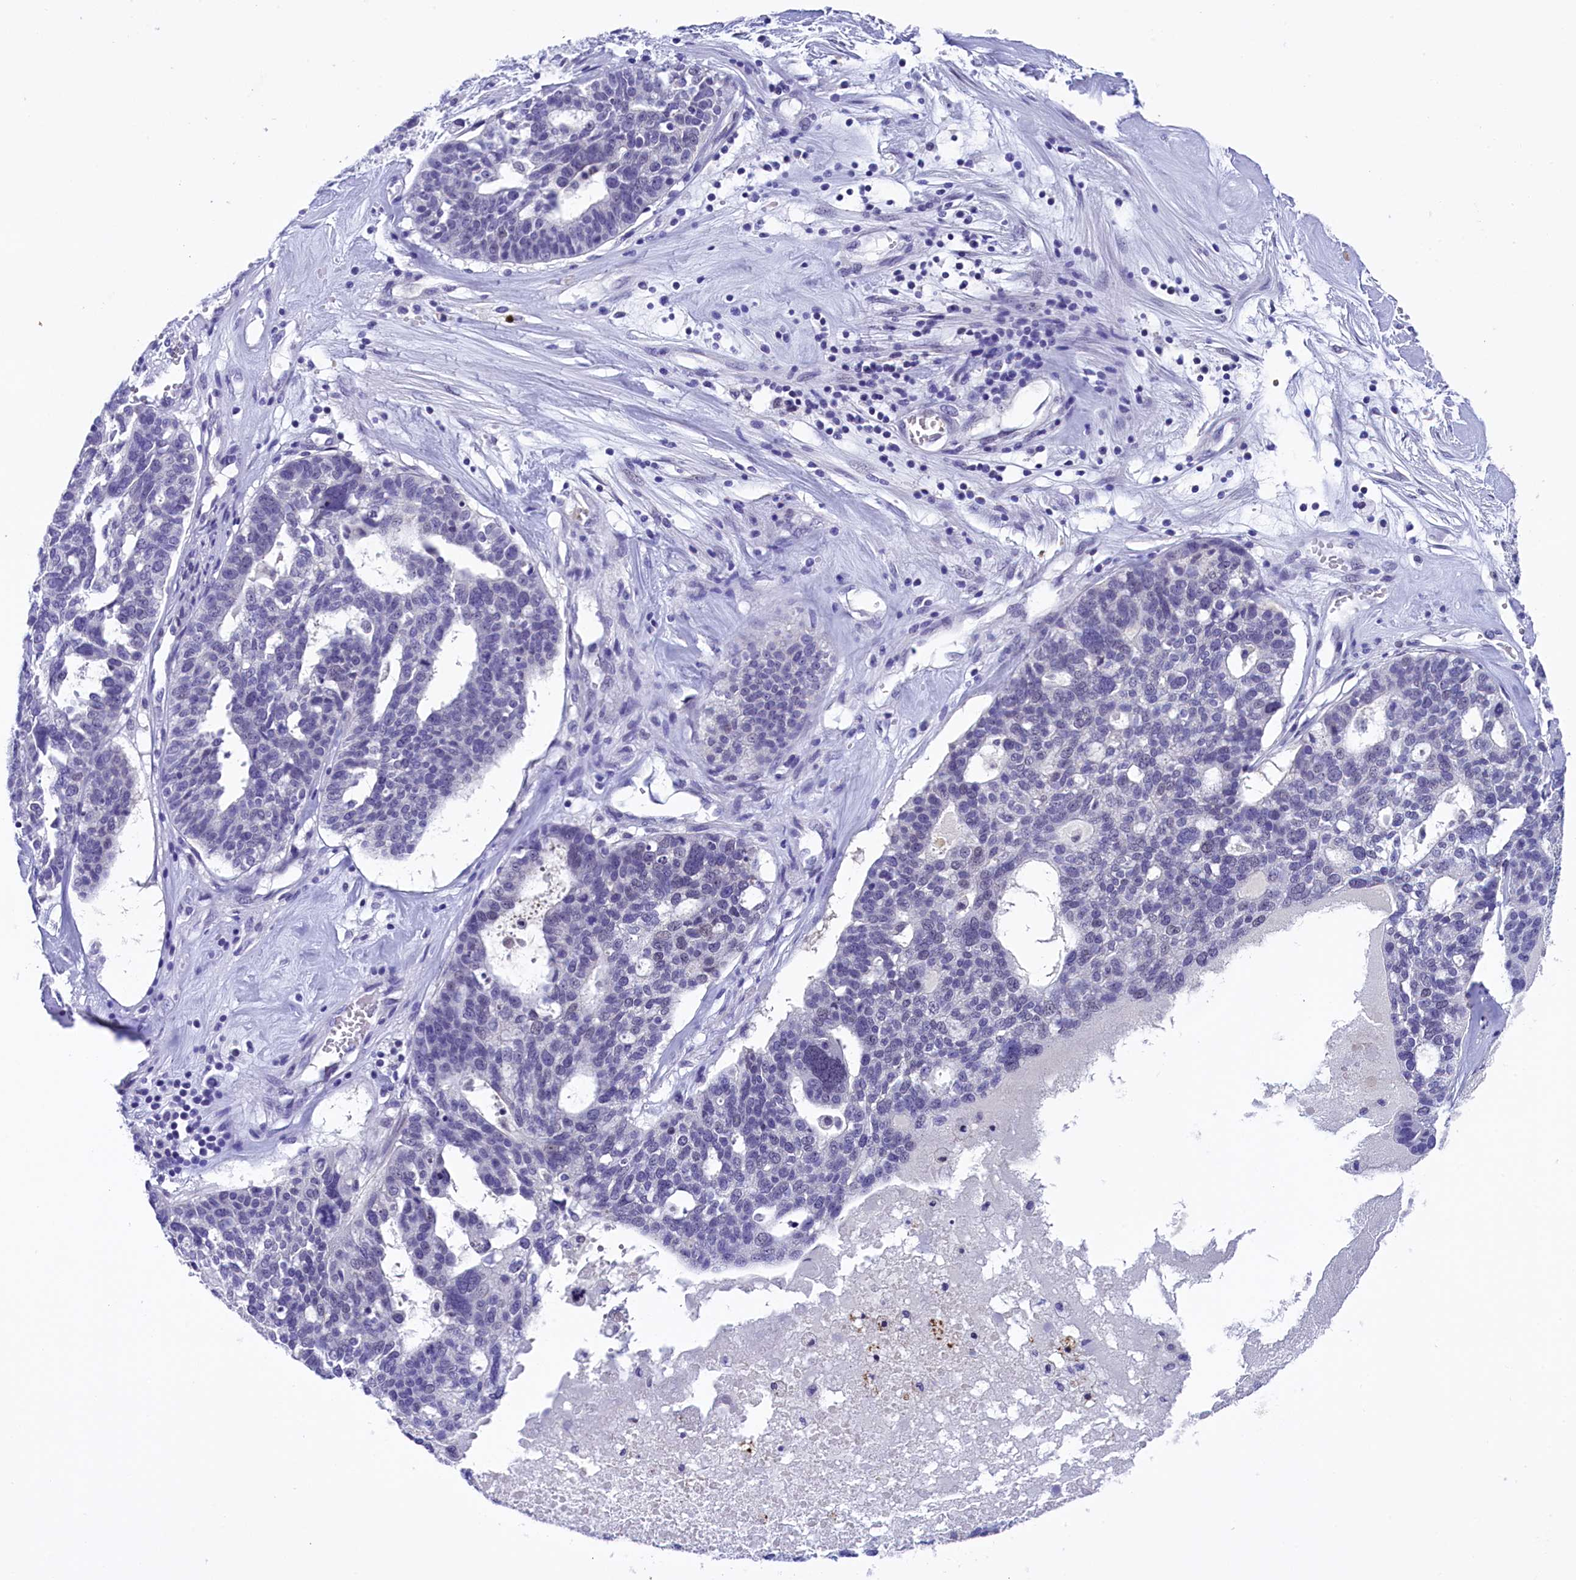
{"staining": {"intensity": "negative", "quantity": "none", "location": "none"}, "tissue": "ovarian cancer", "cell_type": "Tumor cells", "image_type": "cancer", "snomed": [{"axis": "morphology", "description": "Cystadenocarcinoma, serous, NOS"}, {"axis": "topography", "description": "Ovary"}], "caption": "IHC of serous cystadenocarcinoma (ovarian) reveals no expression in tumor cells.", "gene": "IQCN", "patient": {"sex": "female", "age": 59}}